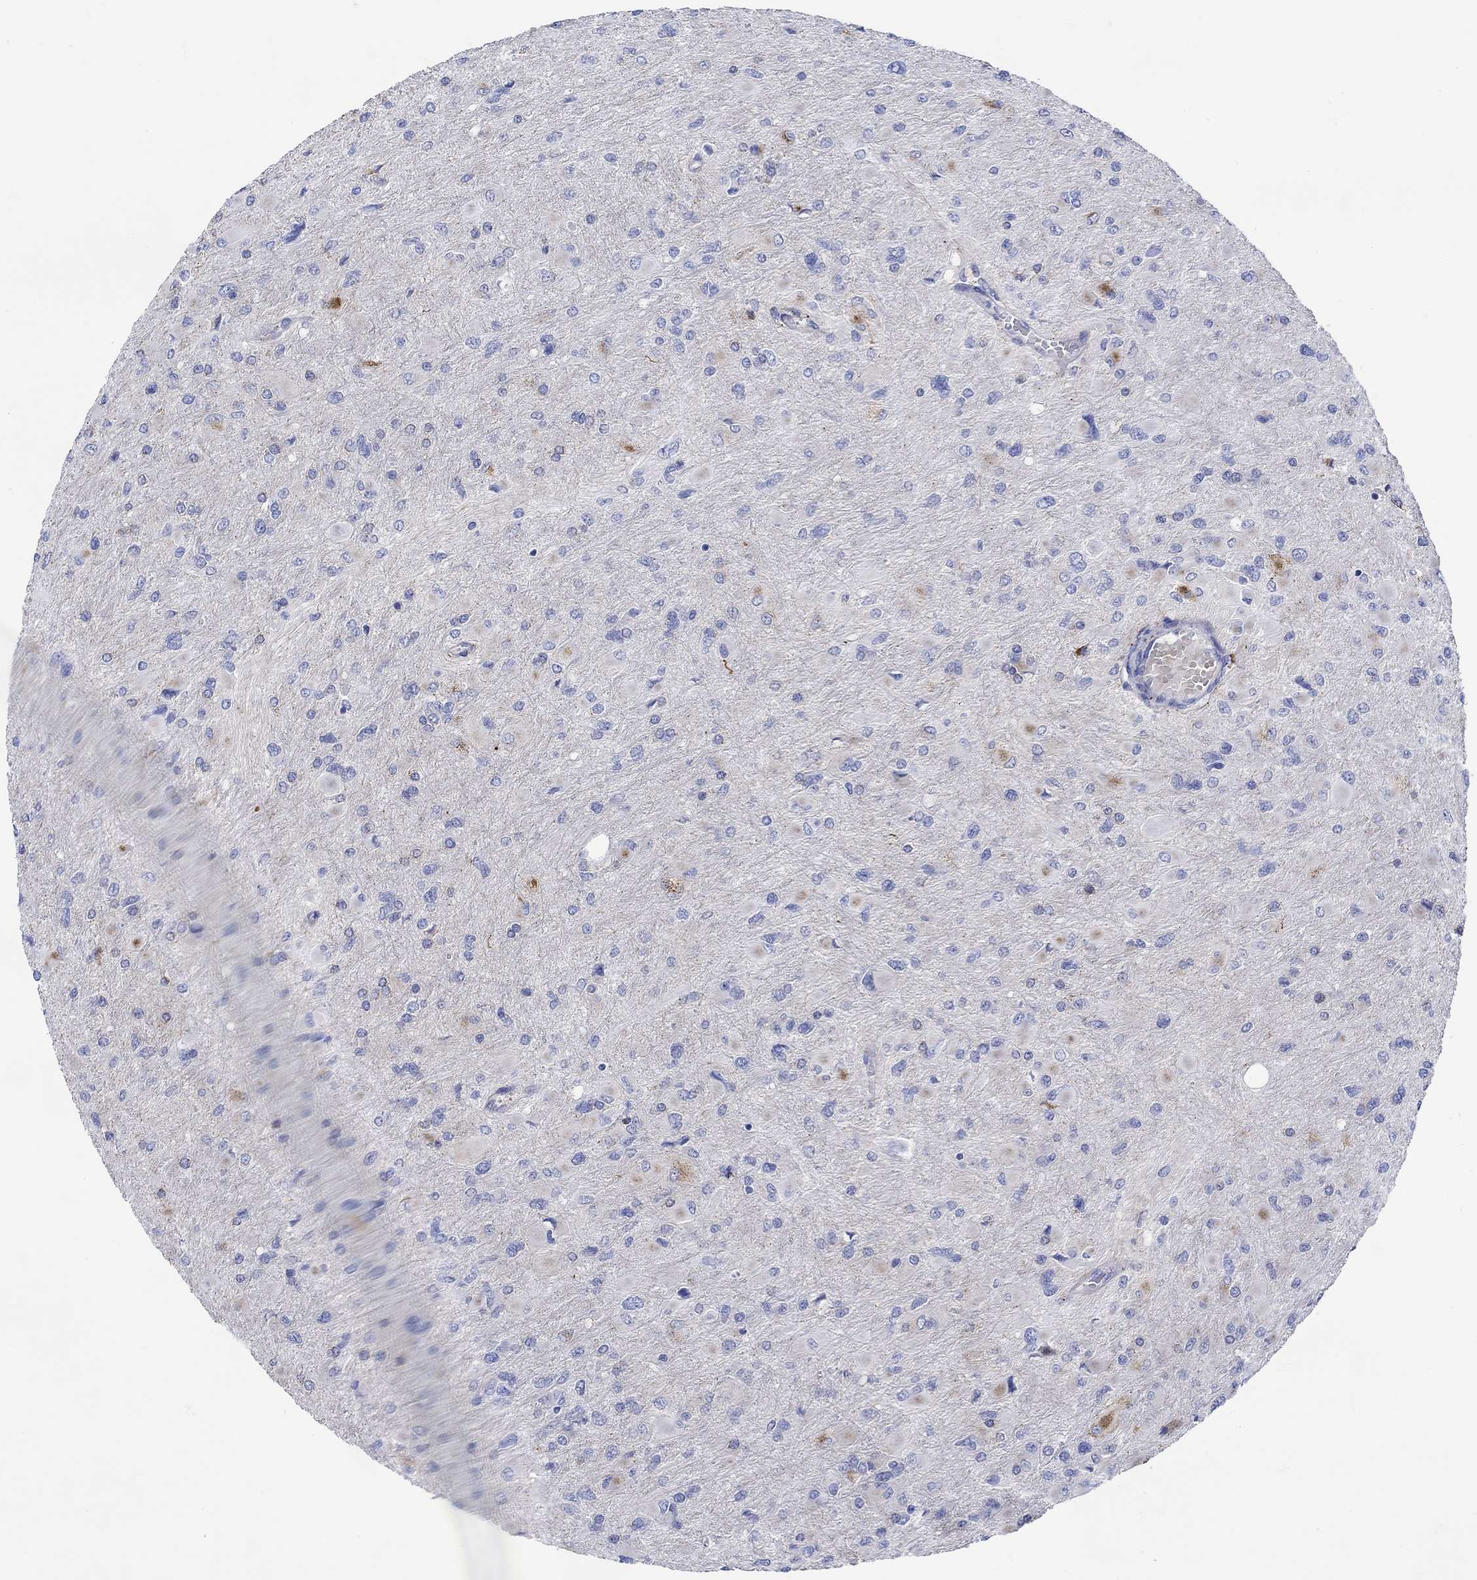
{"staining": {"intensity": "moderate", "quantity": "25%-75%", "location": "cytoplasmic/membranous"}, "tissue": "glioma", "cell_type": "Tumor cells", "image_type": "cancer", "snomed": [{"axis": "morphology", "description": "Glioma, malignant, High grade"}, {"axis": "topography", "description": "Cerebral cortex"}], "caption": "Glioma stained with DAB (3,3'-diaminobenzidine) immunohistochemistry (IHC) shows medium levels of moderate cytoplasmic/membranous expression in approximately 25%-75% of tumor cells.", "gene": "ANKMY1", "patient": {"sex": "female", "age": 36}}